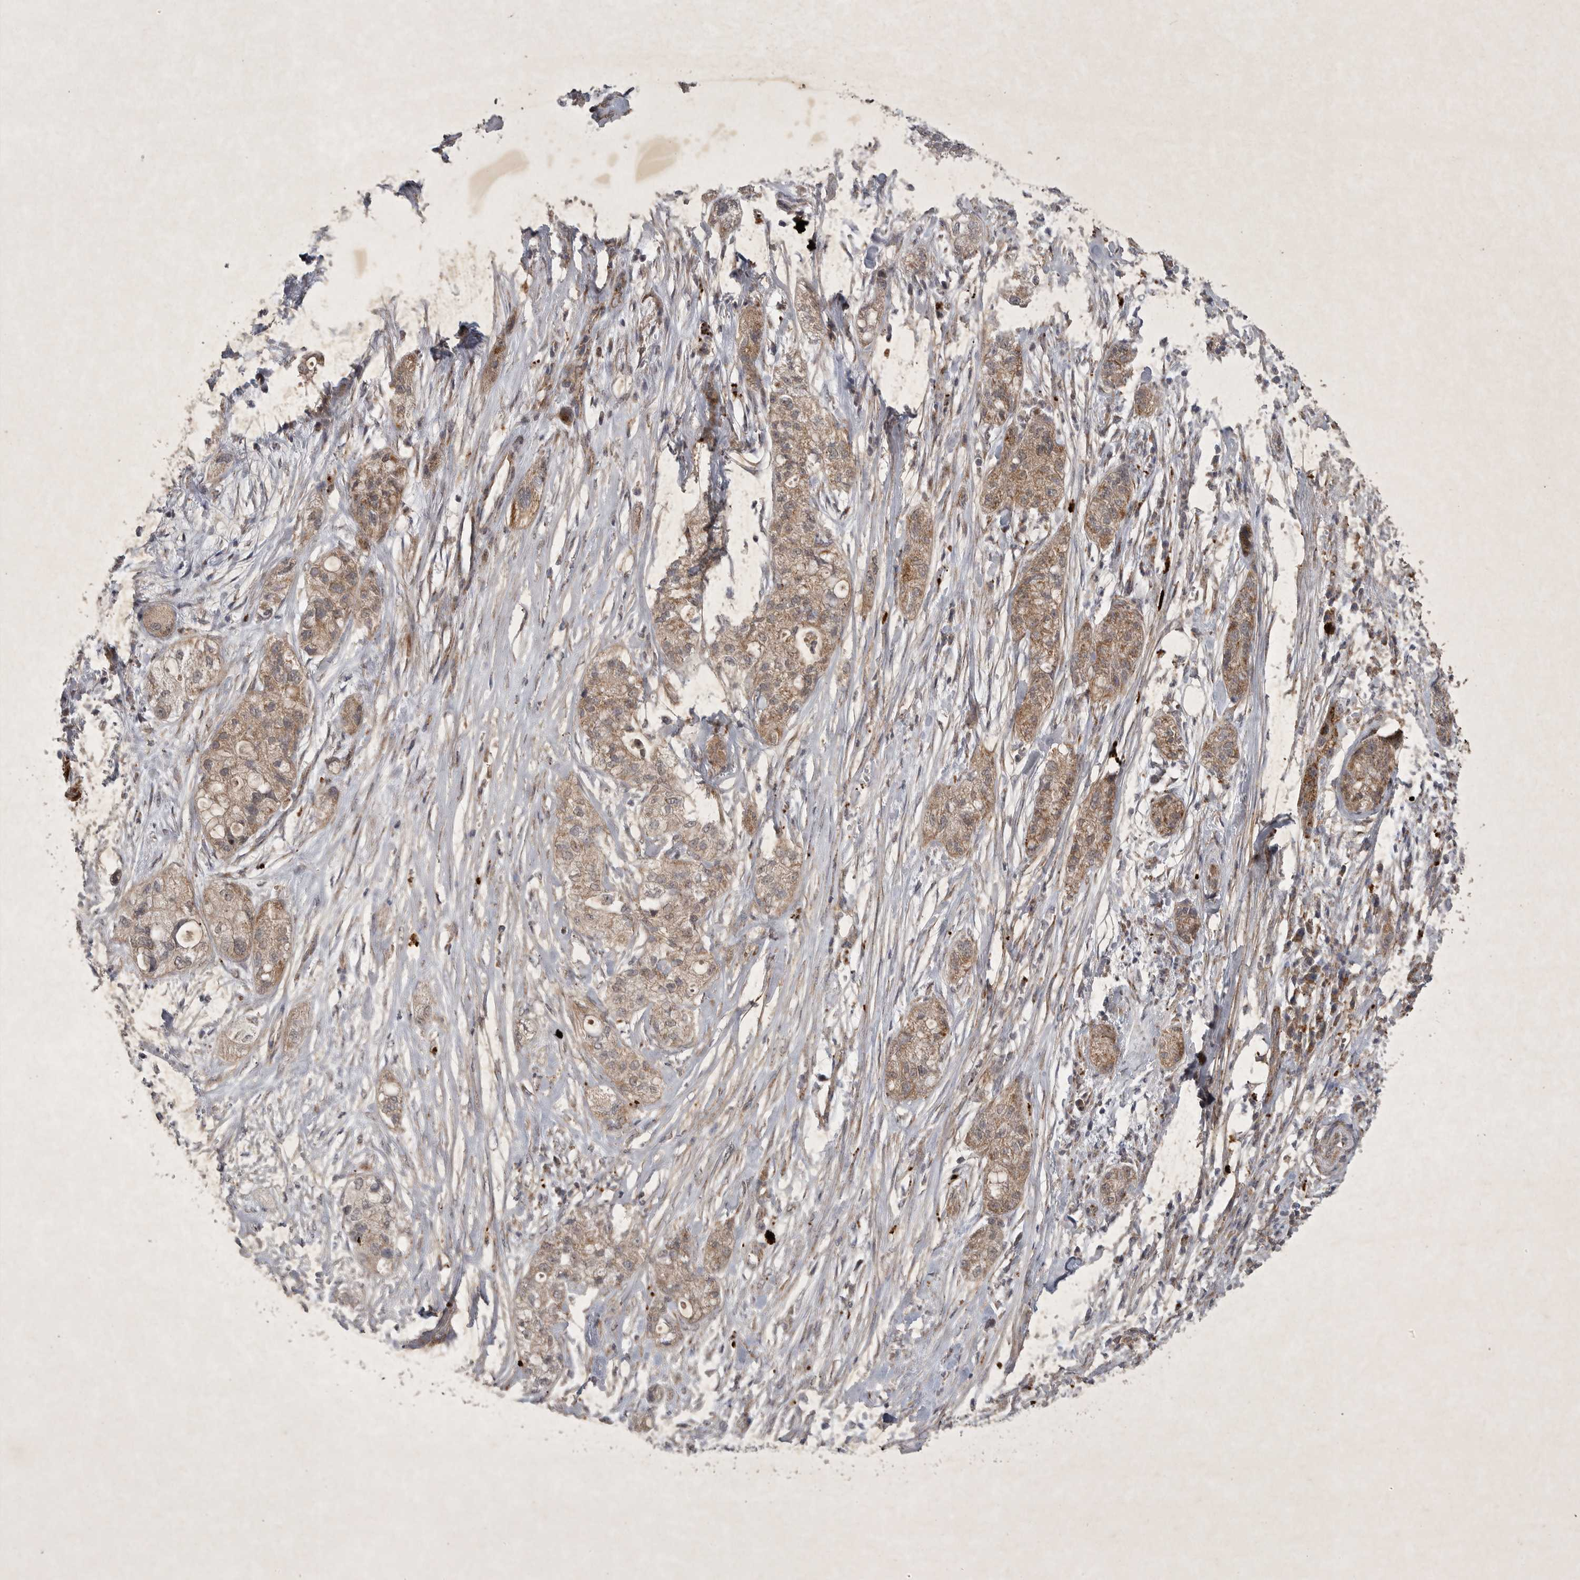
{"staining": {"intensity": "moderate", "quantity": ">75%", "location": "cytoplasmic/membranous"}, "tissue": "pancreatic cancer", "cell_type": "Tumor cells", "image_type": "cancer", "snomed": [{"axis": "morphology", "description": "Adenocarcinoma, NOS"}, {"axis": "topography", "description": "Pancreas"}], "caption": "Moderate cytoplasmic/membranous protein positivity is seen in about >75% of tumor cells in pancreatic cancer (adenocarcinoma).", "gene": "DDR1", "patient": {"sex": "female", "age": 78}}